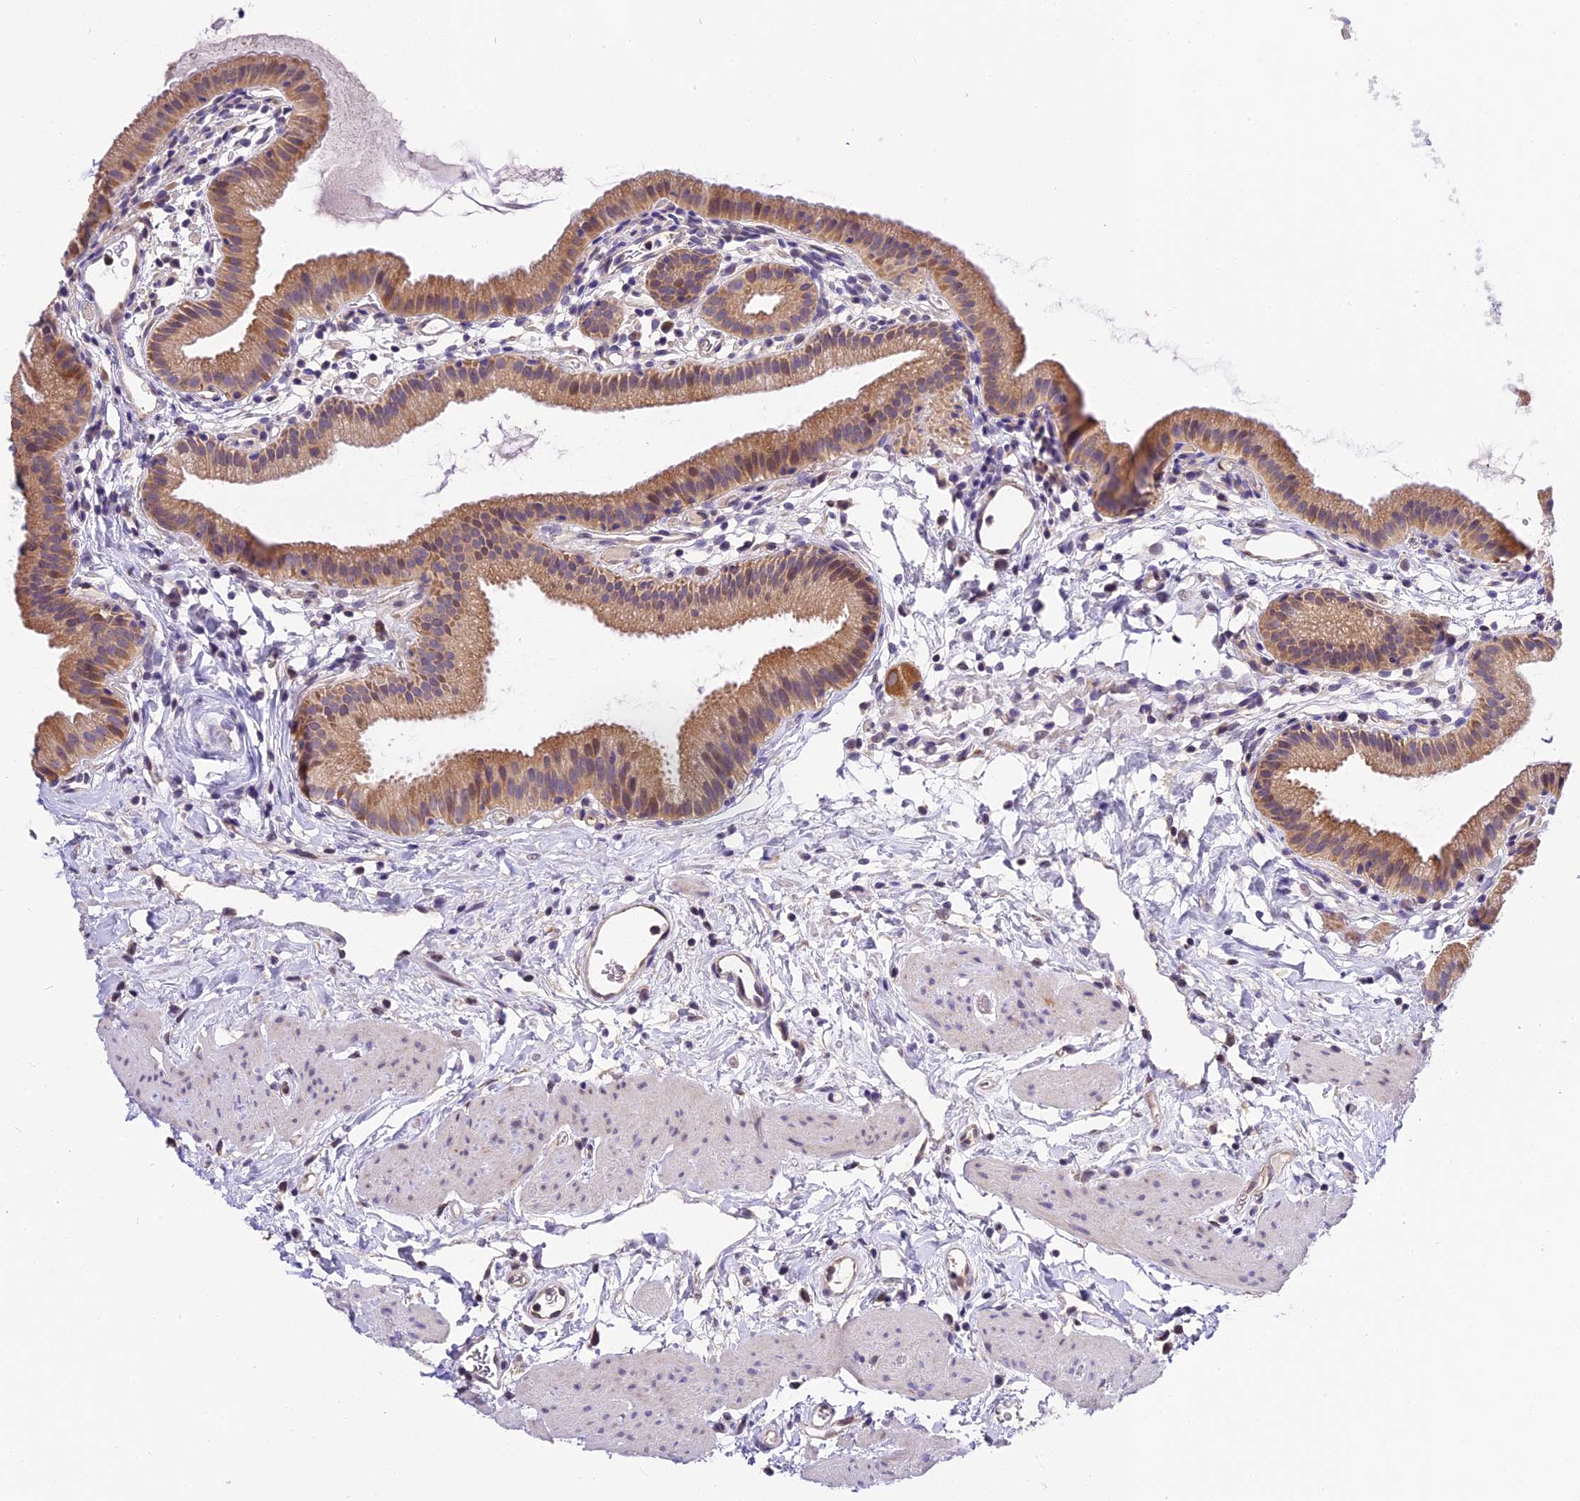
{"staining": {"intensity": "moderate", "quantity": ">75%", "location": "cytoplasmic/membranous"}, "tissue": "gallbladder", "cell_type": "Glandular cells", "image_type": "normal", "snomed": [{"axis": "morphology", "description": "Normal tissue, NOS"}, {"axis": "topography", "description": "Gallbladder"}], "caption": "IHC staining of normal gallbladder, which reveals medium levels of moderate cytoplasmic/membranous positivity in approximately >75% of glandular cells indicating moderate cytoplasmic/membranous protein positivity. The staining was performed using DAB (brown) for protein detection and nuclei were counterstained in hematoxylin (blue).", "gene": "BSCL2", "patient": {"sex": "female", "age": 46}}